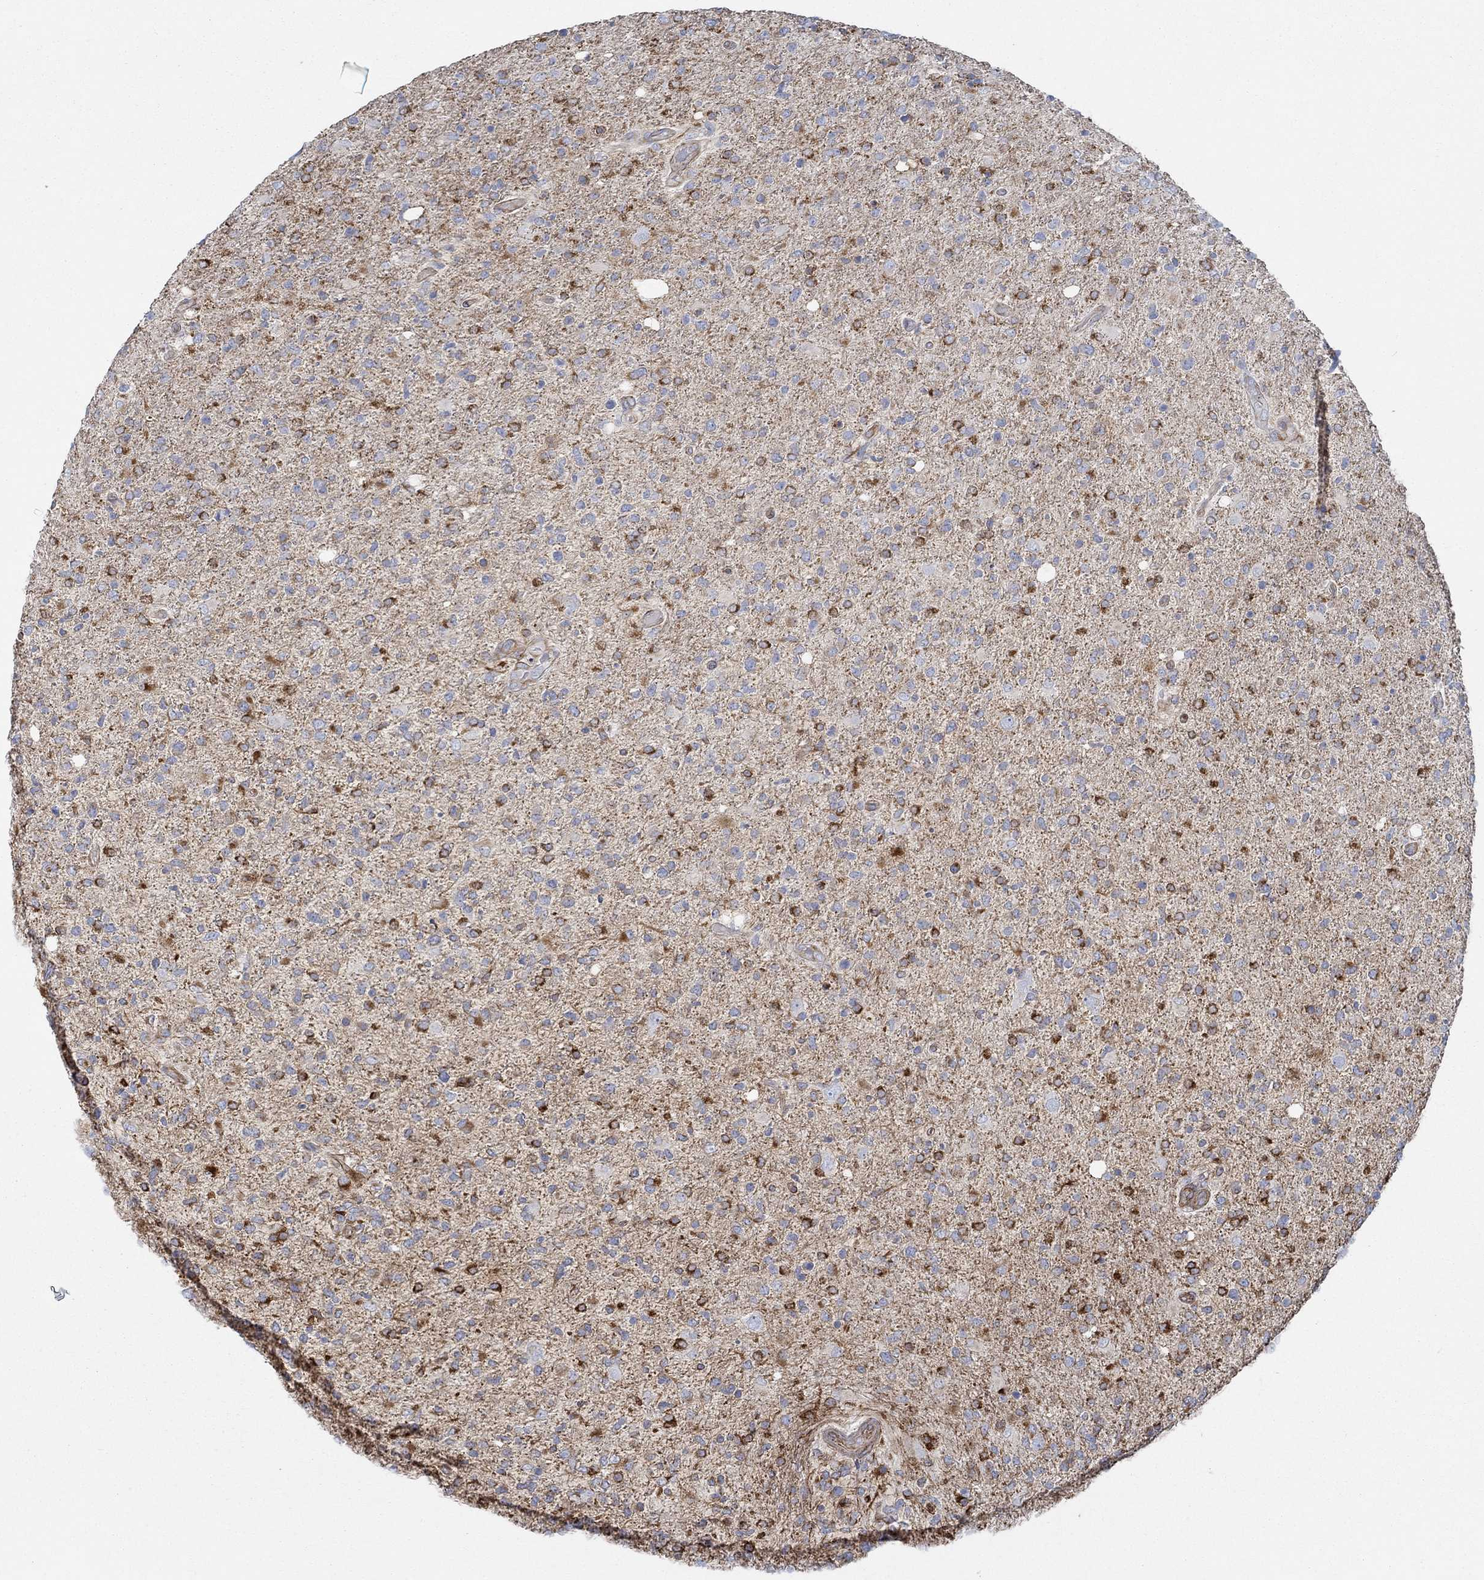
{"staining": {"intensity": "strong", "quantity": "<25%", "location": "cytoplasmic/membranous"}, "tissue": "glioma", "cell_type": "Tumor cells", "image_type": "cancer", "snomed": [{"axis": "morphology", "description": "Glioma, malignant, High grade"}, {"axis": "topography", "description": "Cerebral cortex"}], "caption": "A brown stain highlights strong cytoplasmic/membranous positivity of a protein in glioma tumor cells. (DAB (3,3'-diaminobenzidine) = brown stain, brightfield microscopy at high magnification).", "gene": "STC2", "patient": {"sex": "male", "age": 70}}